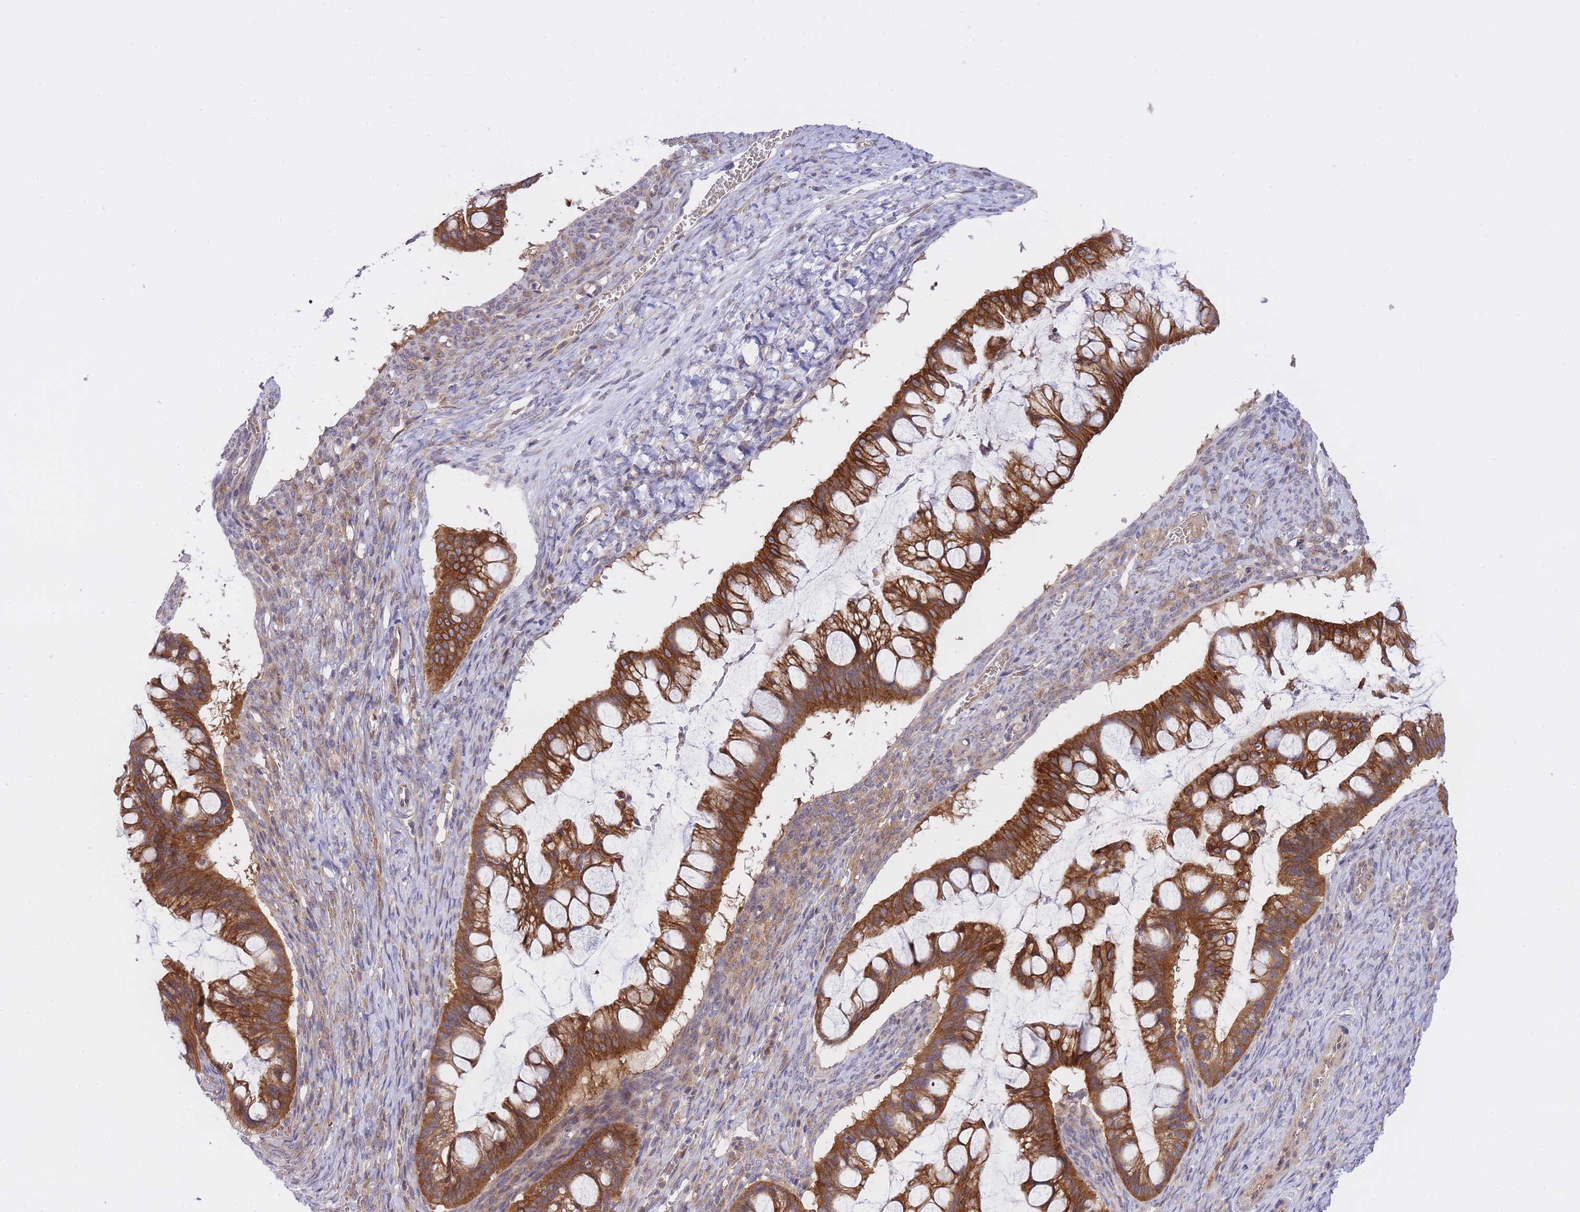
{"staining": {"intensity": "strong", "quantity": ">75%", "location": "cytoplasmic/membranous"}, "tissue": "ovarian cancer", "cell_type": "Tumor cells", "image_type": "cancer", "snomed": [{"axis": "morphology", "description": "Cystadenocarcinoma, mucinous, NOS"}, {"axis": "topography", "description": "Ovary"}], "caption": "DAB immunohistochemical staining of human mucinous cystadenocarcinoma (ovarian) reveals strong cytoplasmic/membranous protein positivity in approximately >75% of tumor cells.", "gene": "EIF2B2", "patient": {"sex": "female", "age": 73}}